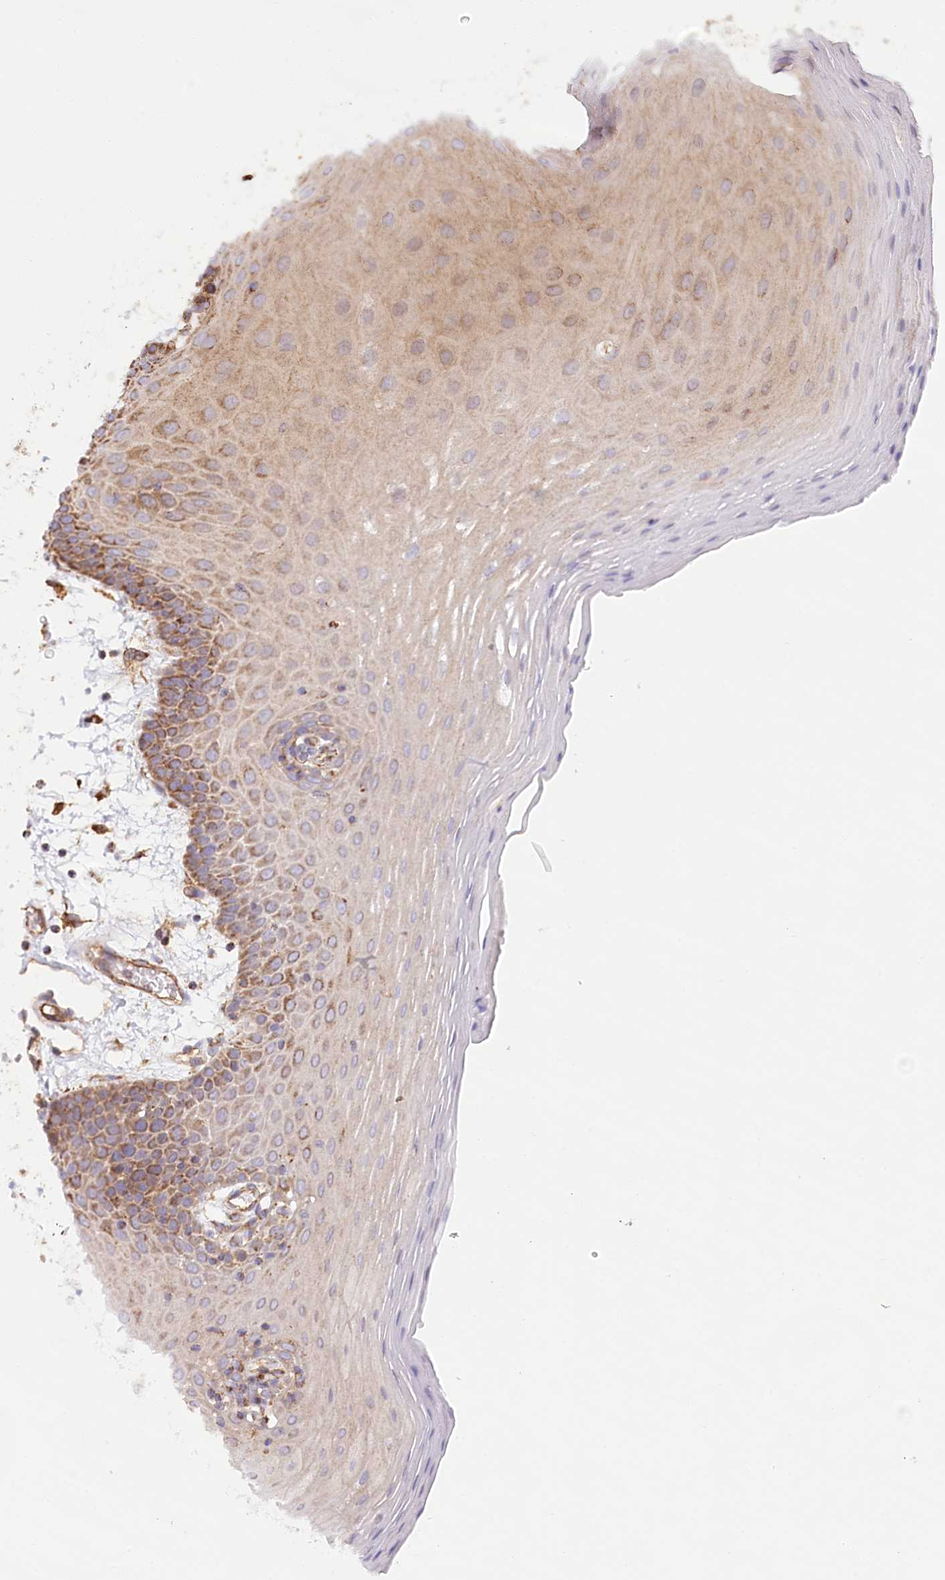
{"staining": {"intensity": "moderate", "quantity": "25%-75%", "location": "cytoplasmic/membranous"}, "tissue": "oral mucosa", "cell_type": "Squamous epithelial cells", "image_type": "normal", "snomed": [{"axis": "morphology", "description": "Normal tissue, NOS"}, {"axis": "topography", "description": "Skeletal muscle"}, {"axis": "topography", "description": "Oral tissue"}, {"axis": "topography", "description": "Salivary gland"}, {"axis": "topography", "description": "Peripheral nerve tissue"}], "caption": "An immunohistochemistry (IHC) micrograph of unremarkable tissue is shown. Protein staining in brown highlights moderate cytoplasmic/membranous positivity in oral mucosa within squamous epithelial cells. (DAB IHC, brown staining for protein, blue staining for nuclei).", "gene": "UMPS", "patient": {"sex": "male", "age": 54}}